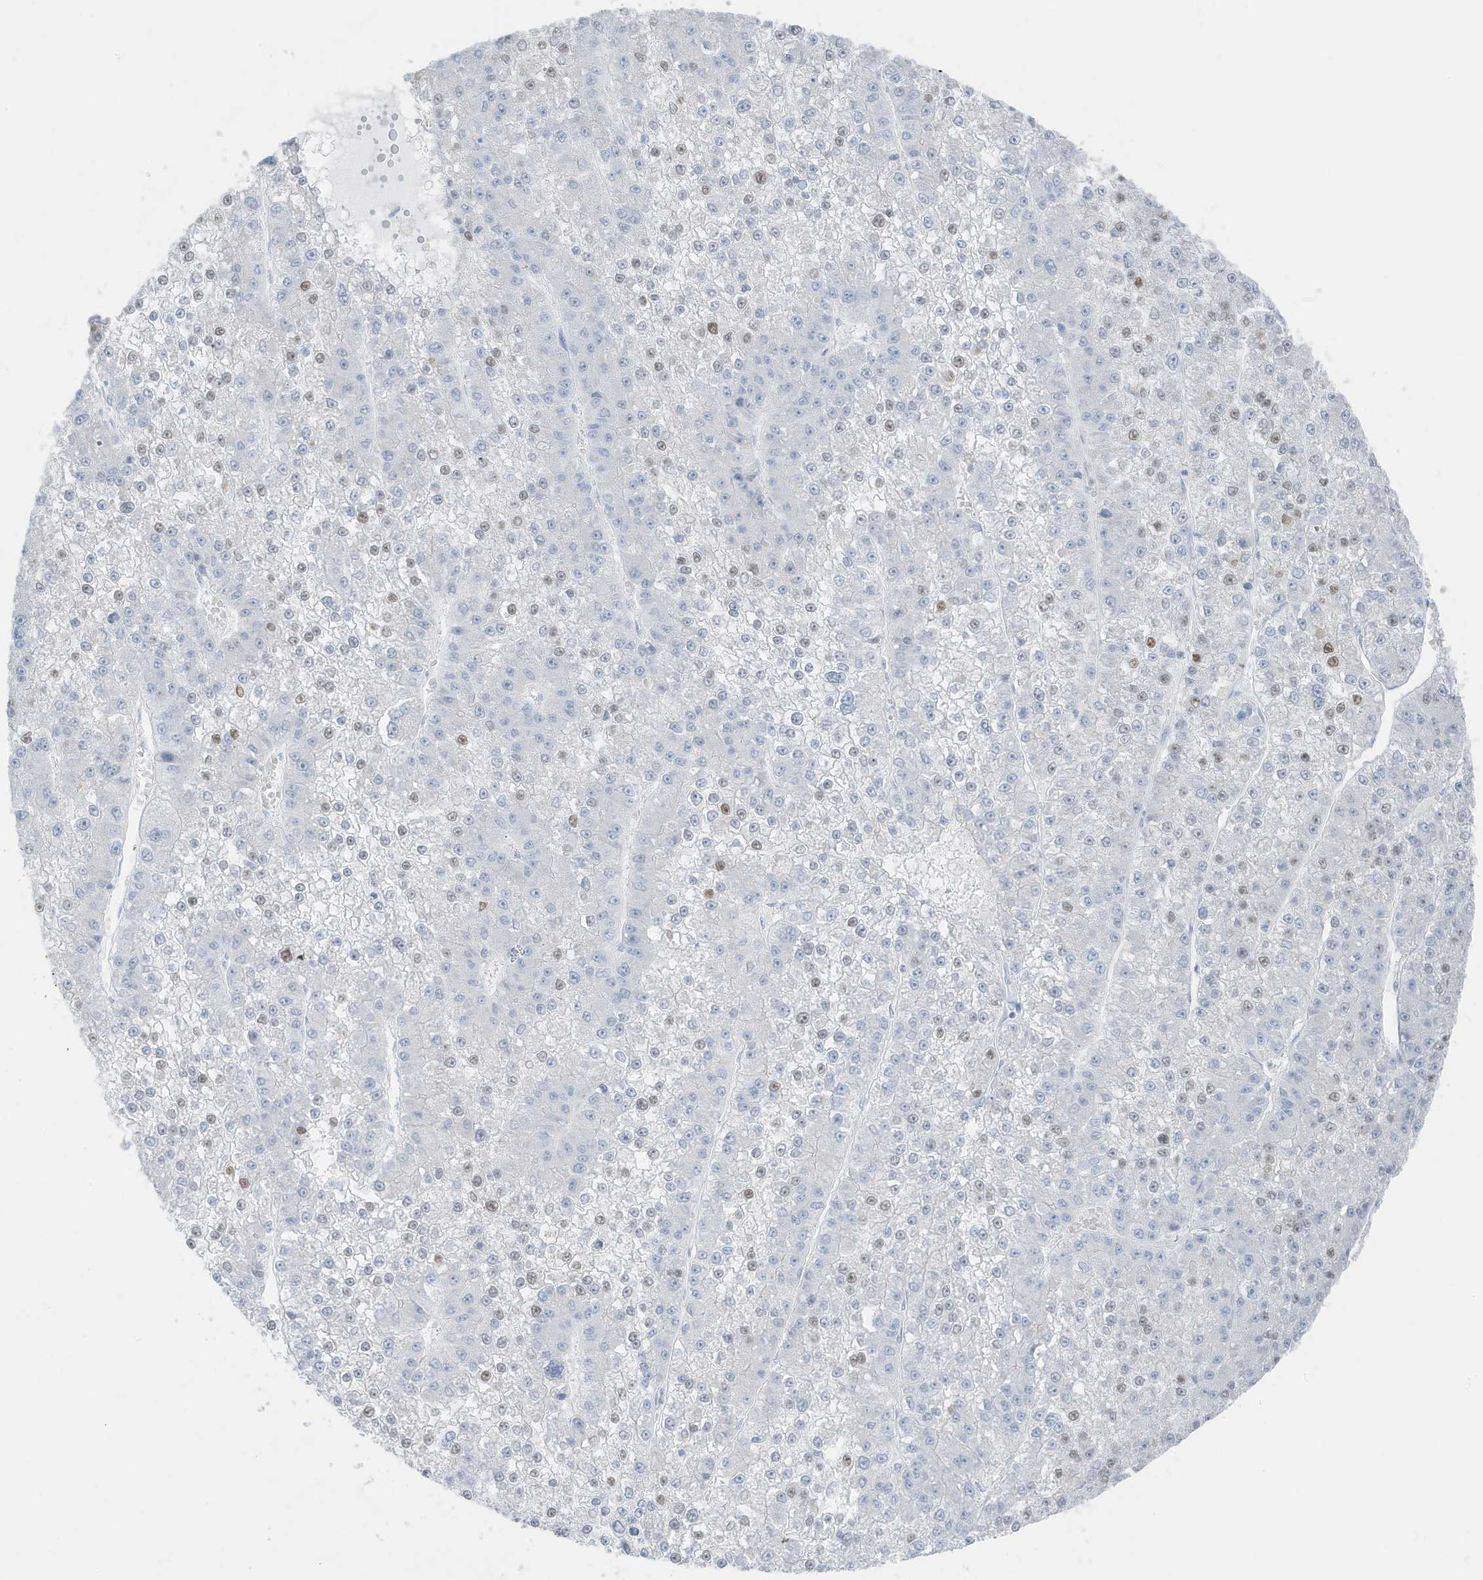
{"staining": {"intensity": "weak", "quantity": "<25%", "location": "nuclear"}, "tissue": "liver cancer", "cell_type": "Tumor cells", "image_type": "cancer", "snomed": [{"axis": "morphology", "description": "Carcinoma, Hepatocellular, NOS"}, {"axis": "topography", "description": "Liver"}], "caption": "An immunohistochemistry photomicrograph of liver cancer is shown. There is no staining in tumor cells of liver cancer.", "gene": "ZFP64", "patient": {"sex": "female", "age": 73}}